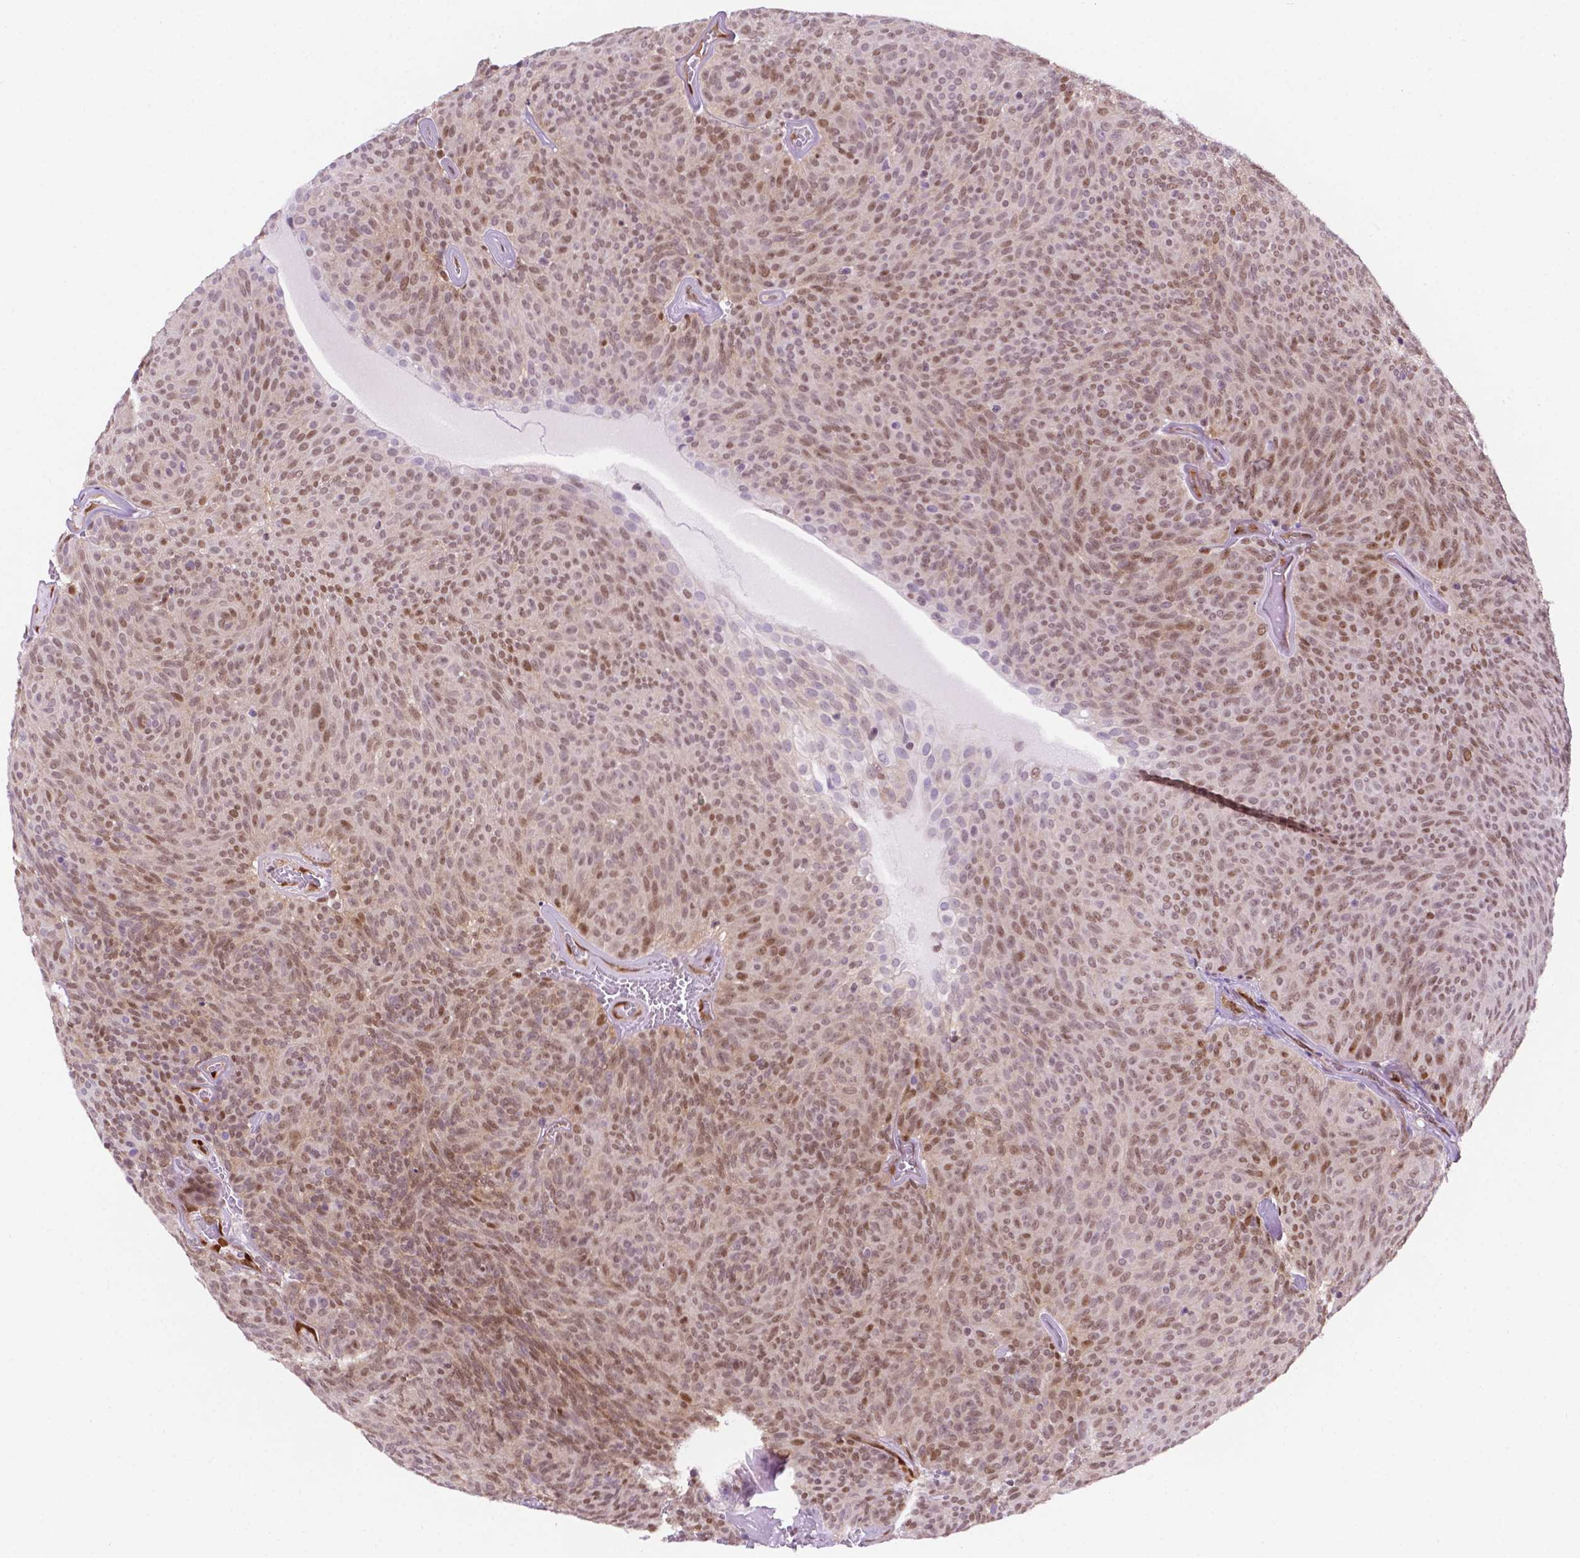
{"staining": {"intensity": "moderate", "quantity": "25%-75%", "location": "nuclear"}, "tissue": "urothelial cancer", "cell_type": "Tumor cells", "image_type": "cancer", "snomed": [{"axis": "morphology", "description": "Urothelial carcinoma, Low grade"}, {"axis": "topography", "description": "Urinary bladder"}], "caption": "Protein expression analysis of urothelial cancer shows moderate nuclear staining in about 25%-75% of tumor cells.", "gene": "ERF", "patient": {"sex": "male", "age": 77}}